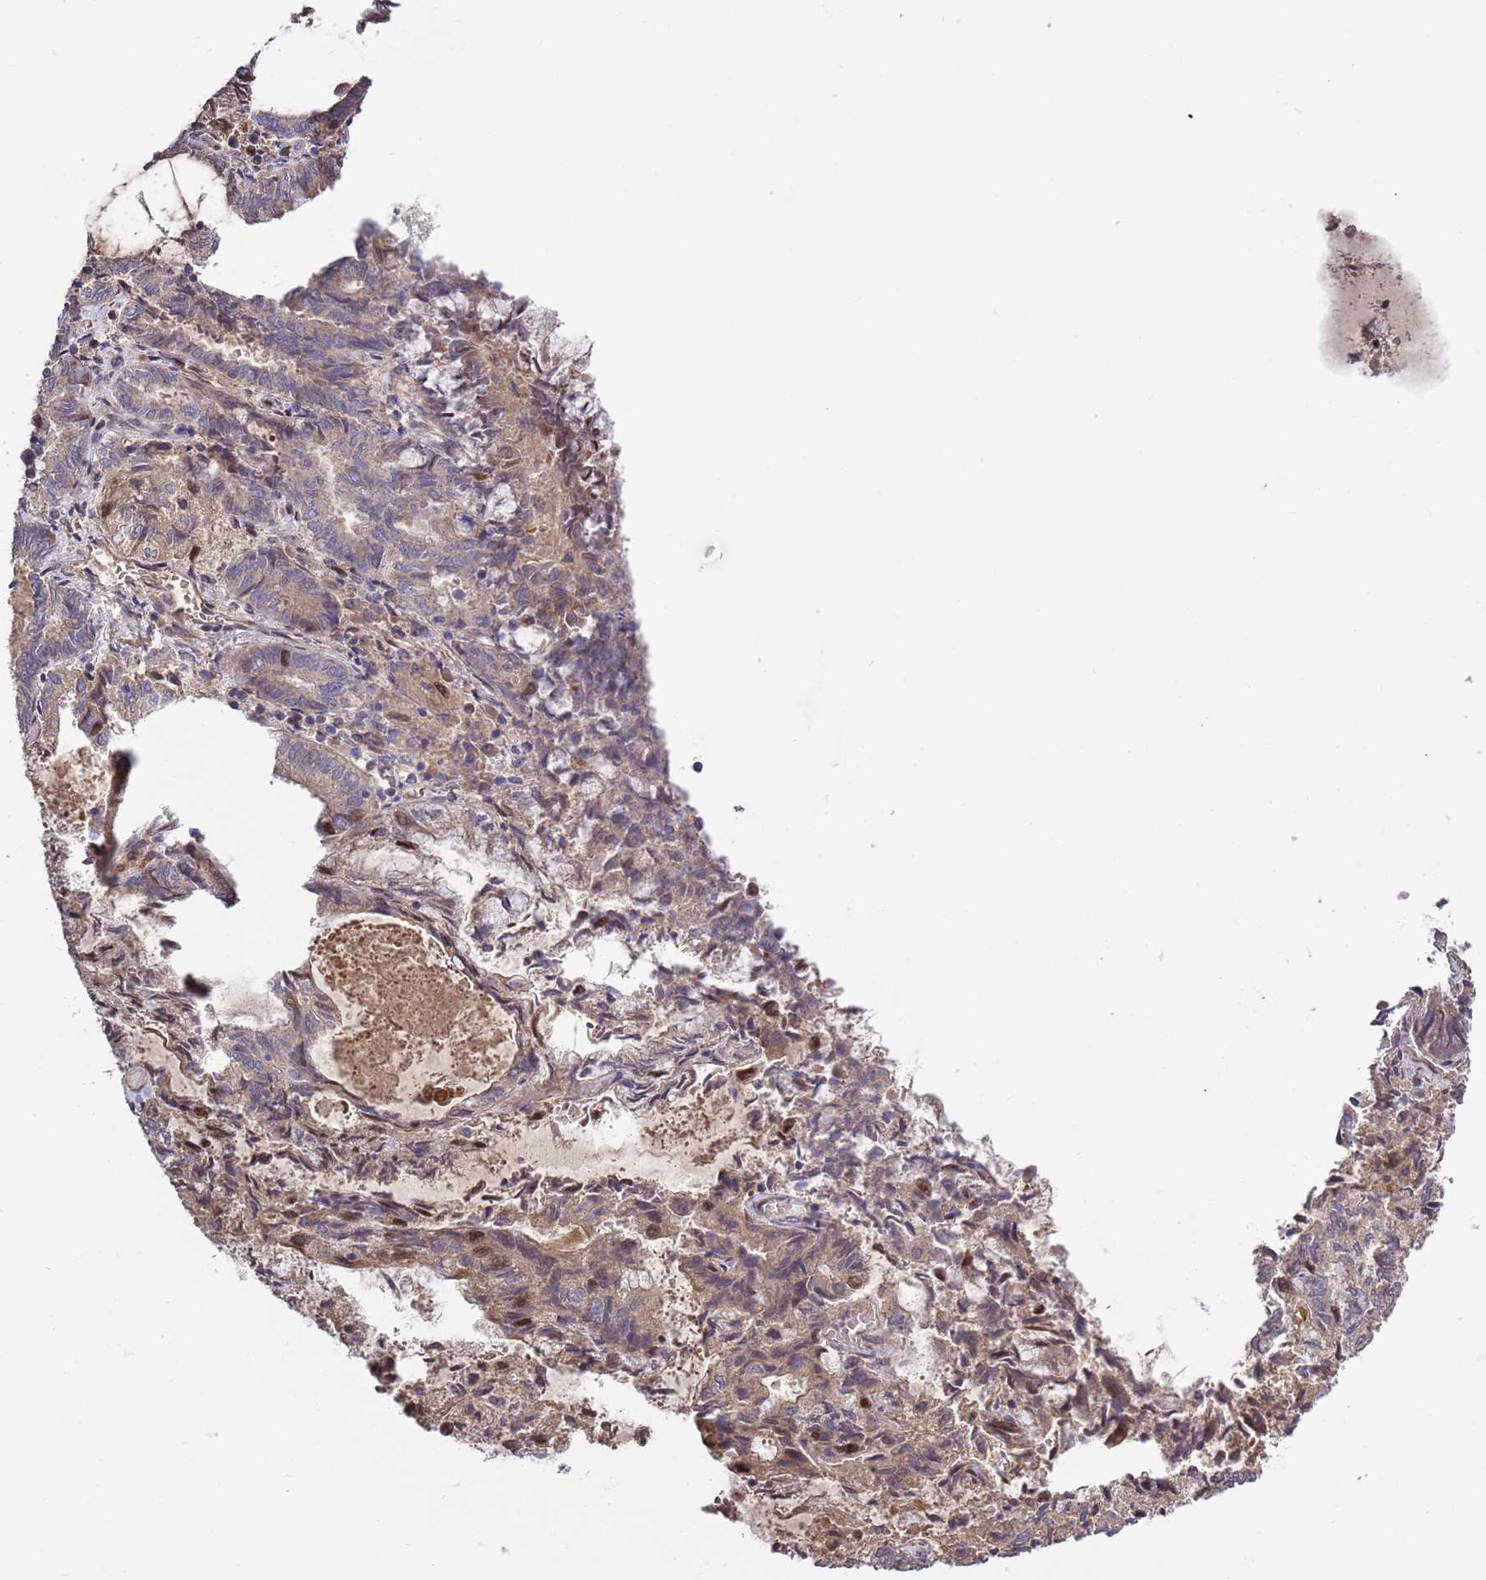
{"staining": {"intensity": "weak", "quantity": "25%-75%", "location": "cytoplasmic/membranous,nuclear"}, "tissue": "endometrial cancer", "cell_type": "Tumor cells", "image_type": "cancer", "snomed": [{"axis": "morphology", "description": "Adenocarcinoma, NOS"}, {"axis": "topography", "description": "Endometrium"}], "caption": "Endometrial cancer stained for a protein (brown) displays weak cytoplasmic/membranous and nuclear positive staining in approximately 25%-75% of tumor cells.", "gene": "SYNDIG1L", "patient": {"sex": "female", "age": 80}}